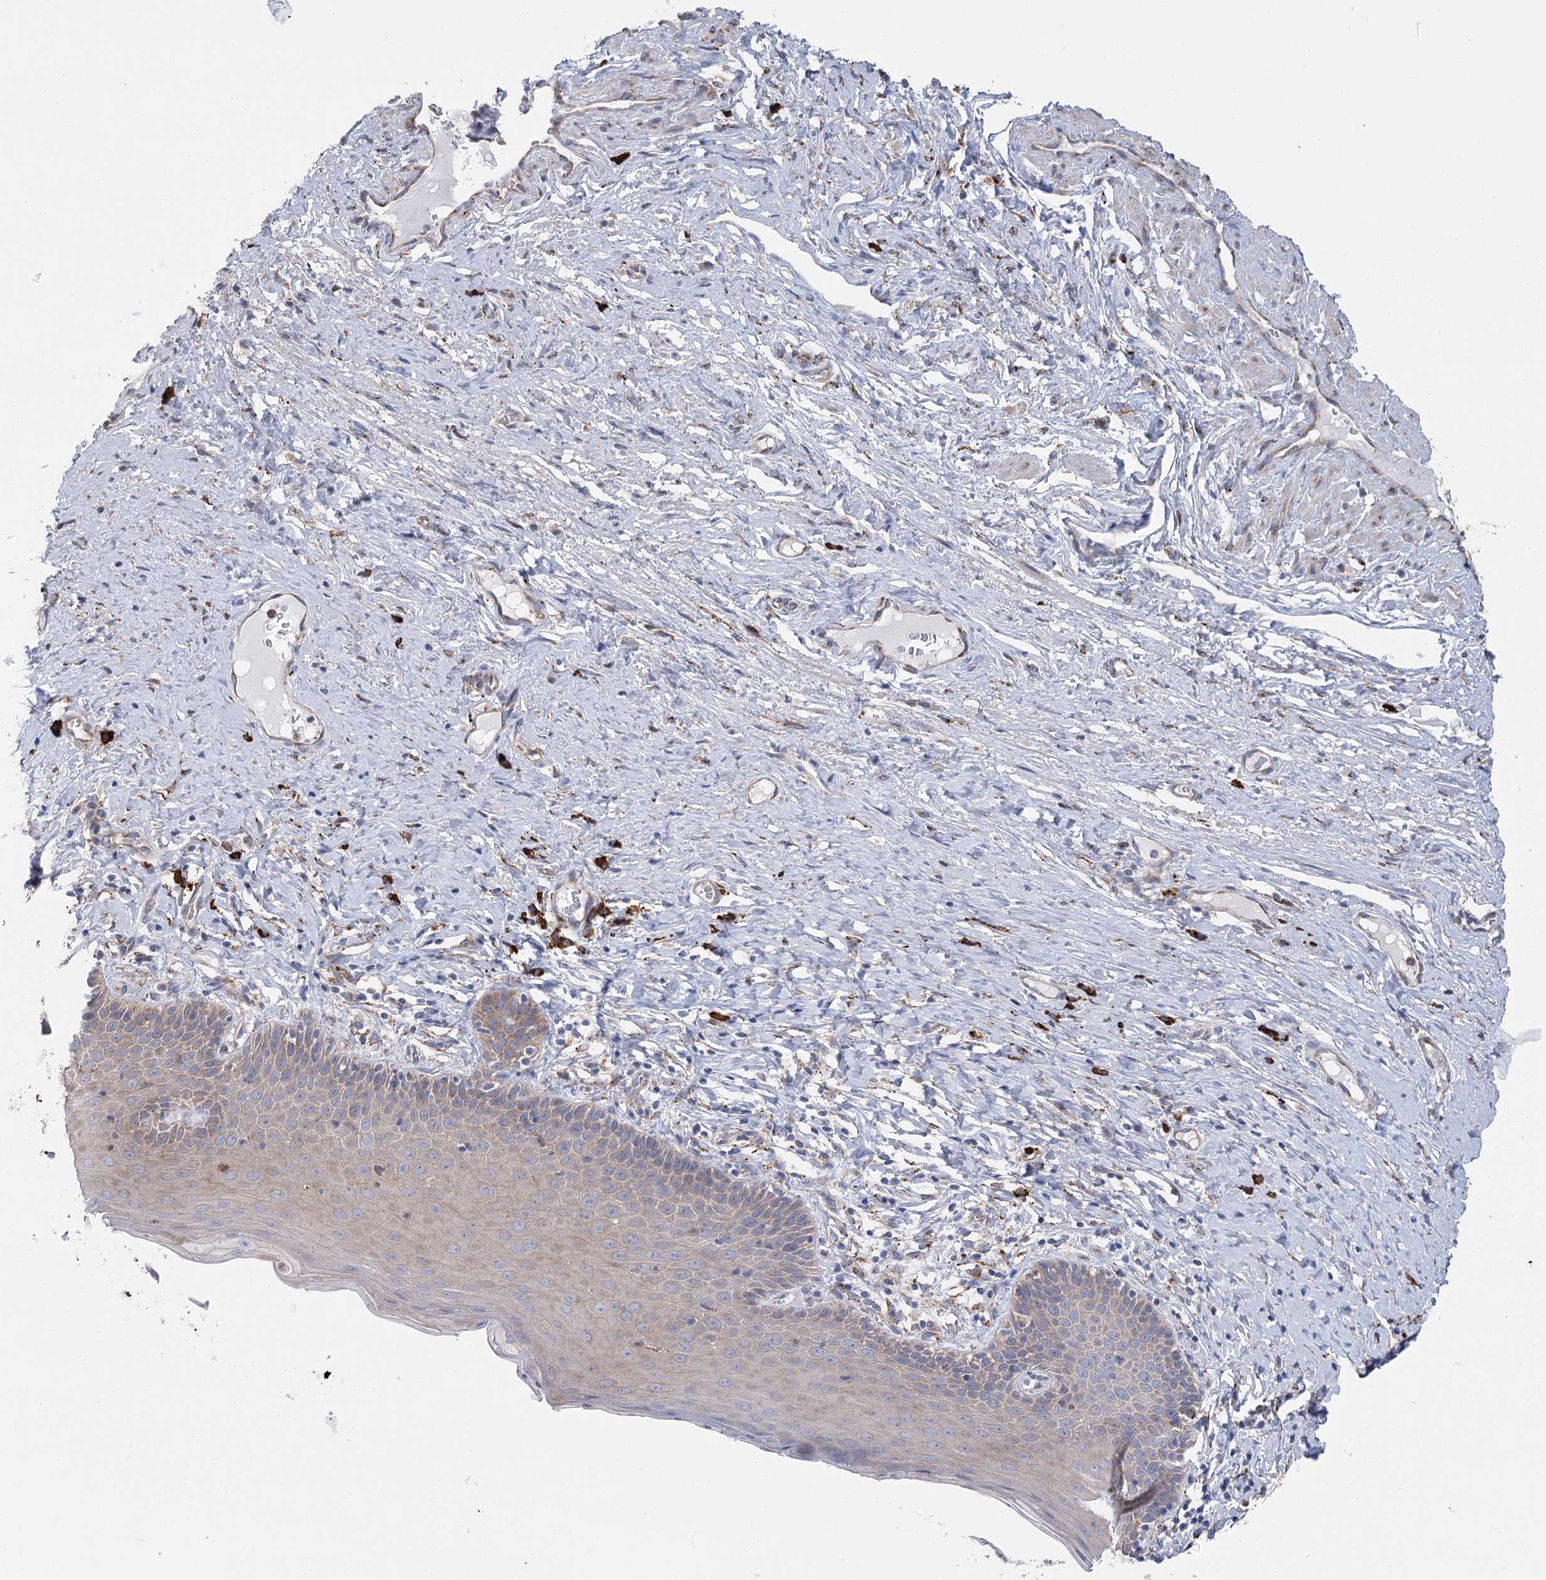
{"staining": {"intensity": "moderate", "quantity": "25%-75%", "location": "cytoplasmic/membranous"}, "tissue": "cervix", "cell_type": "Glandular cells", "image_type": "normal", "snomed": [{"axis": "morphology", "description": "Normal tissue, NOS"}, {"axis": "topography", "description": "Cervix"}], "caption": "Normal cervix shows moderate cytoplasmic/membranous expression in about 25%-75% of glandular cells, visualized by immunohistochemistry. (brown staining indicates protein expression, while blue staining denotes nuclei).", "gene": "METTL24", "patient": {"sex": "female", "age": 42}}